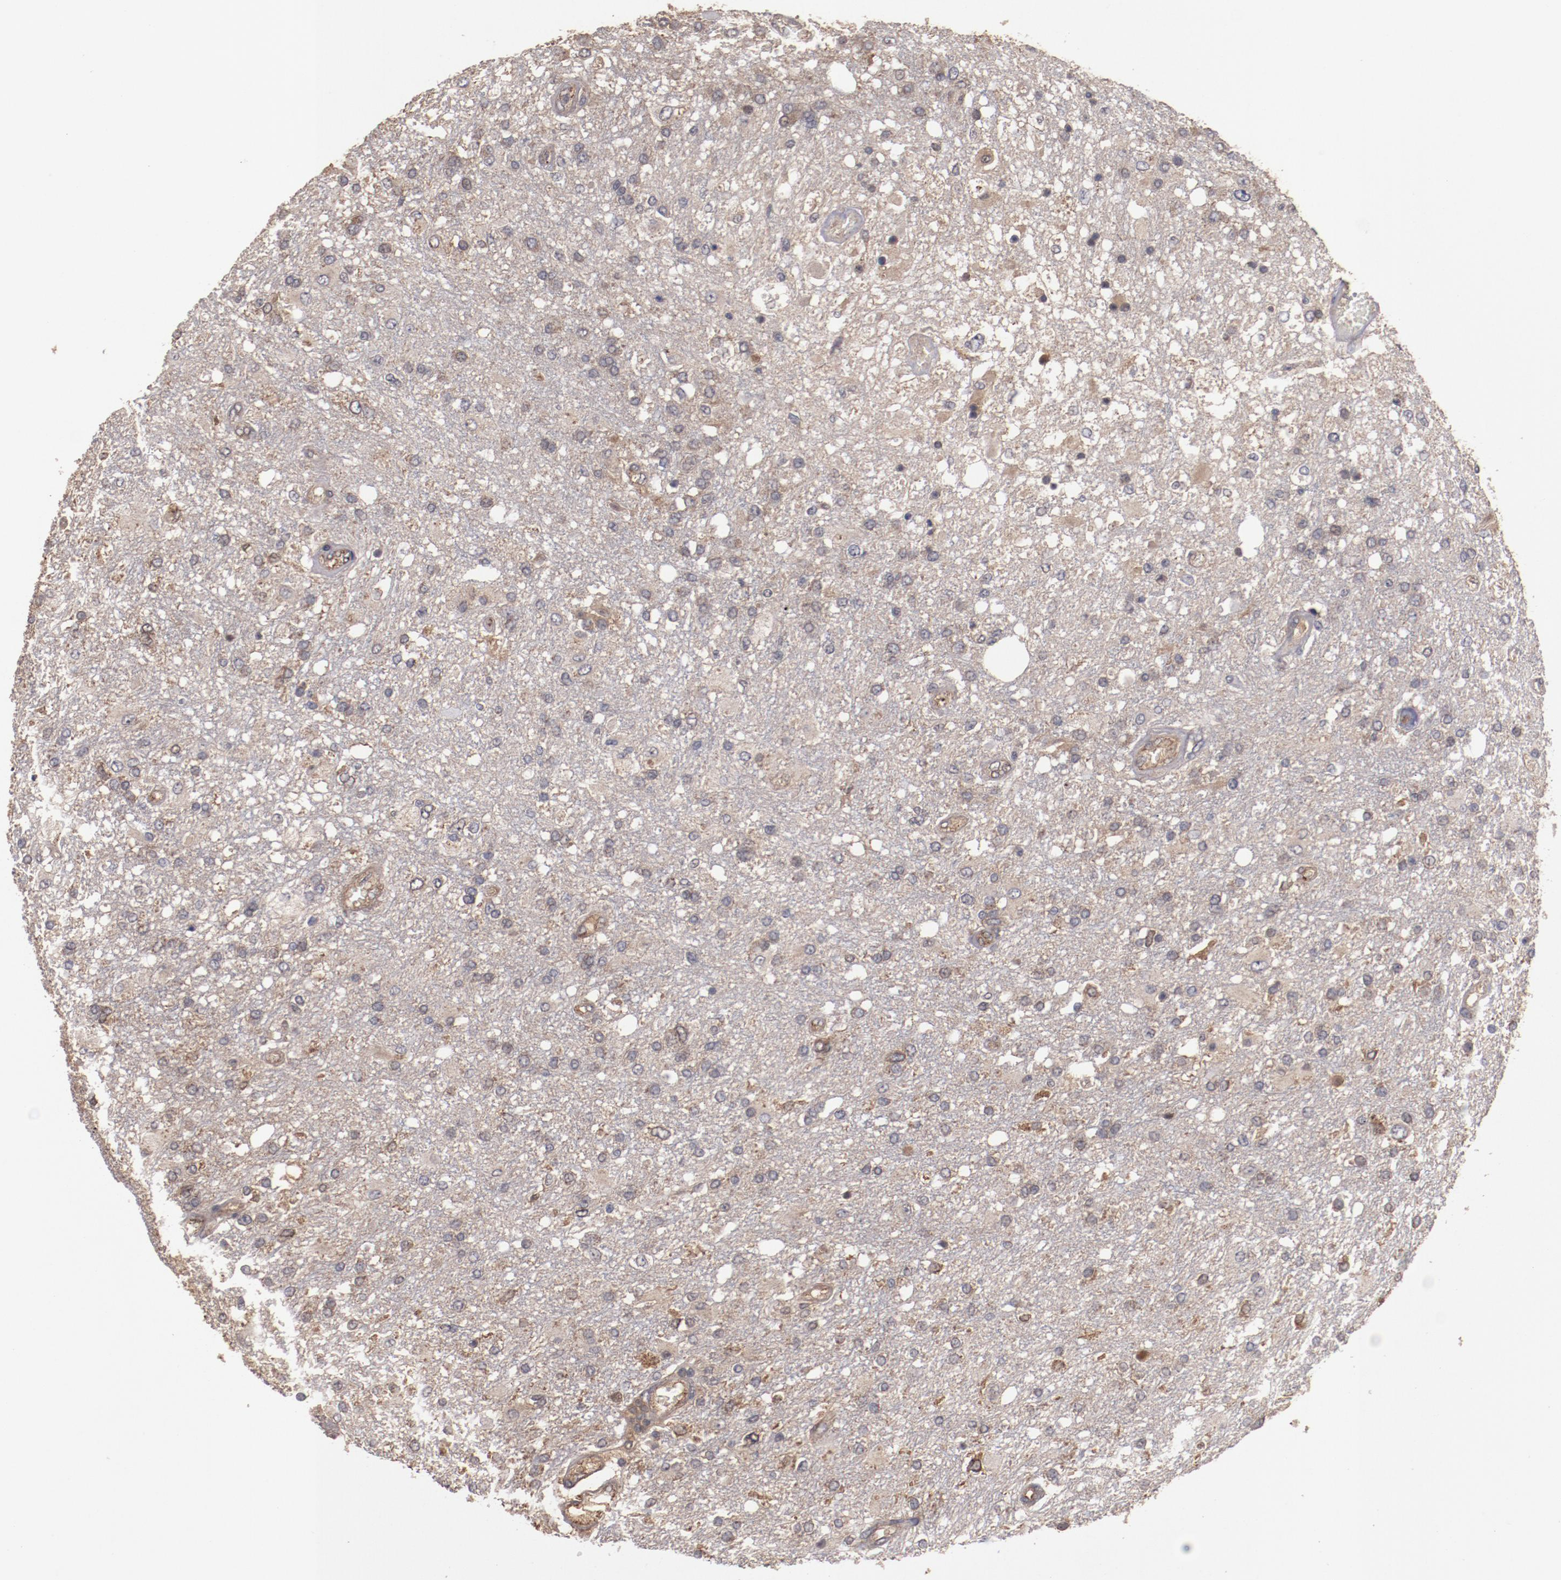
{"staining": {"intensity": "moderate", "quantity": ">75%", "location": "cytoplasmic/membranous"}, "tissue": "glioma", "cell_type": "Tumor cells", "image_type": "cancer", "snomed": [{"axis": "morphology", "description": "Glioma, malignant, High grade"}, {"axis": "topography", "description": "Cerebral cortex"}], "caption": "Protein analysis of glioma tissue exhibits moderate cytoplasmic/membranous expression in about >75% of tumor cells.", "gene": "DIPK2B", "patient": {"sex": "male", "age": 79}}